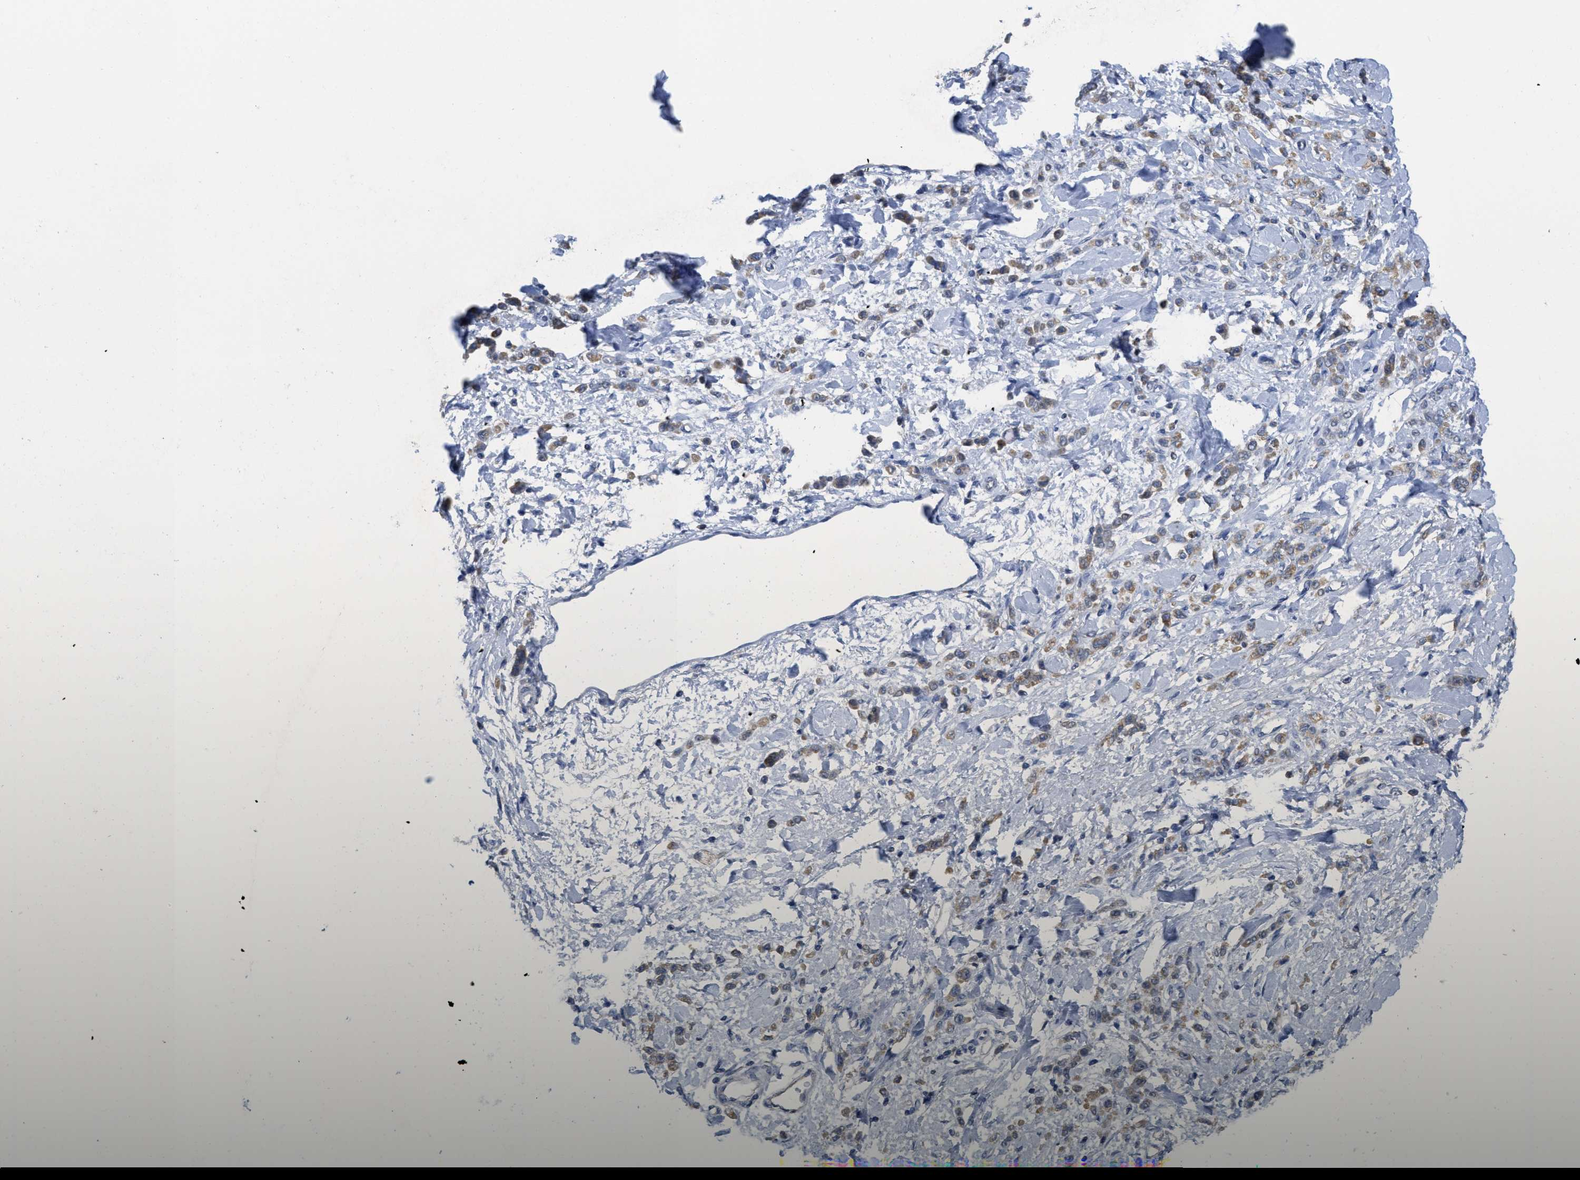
{"staining": {"intensity": "moderate", "quantity": ">75%", "location": "cytoplasmic/membranous"}, "tissue": "stomach cancer", "cell_type": "Tumor cells", "image_type": "cancer", "snomed": [{"axis": "morphology", "description": "Normal tissue, NOS"}, {"axis": "morphology", "description": "Adenocarcinoma, NOS"}, {"axis": "topography", "description": "Stomach"}], "caption": "Immunohistochemical staining of stomach cancer (adenocarcinoma) exhibits moderate cytoplasmic/membranous protein positivity in about >75% of tumor cells.", "gene": "SFXN2", "patient": {"sex": "male", "age": 82}}